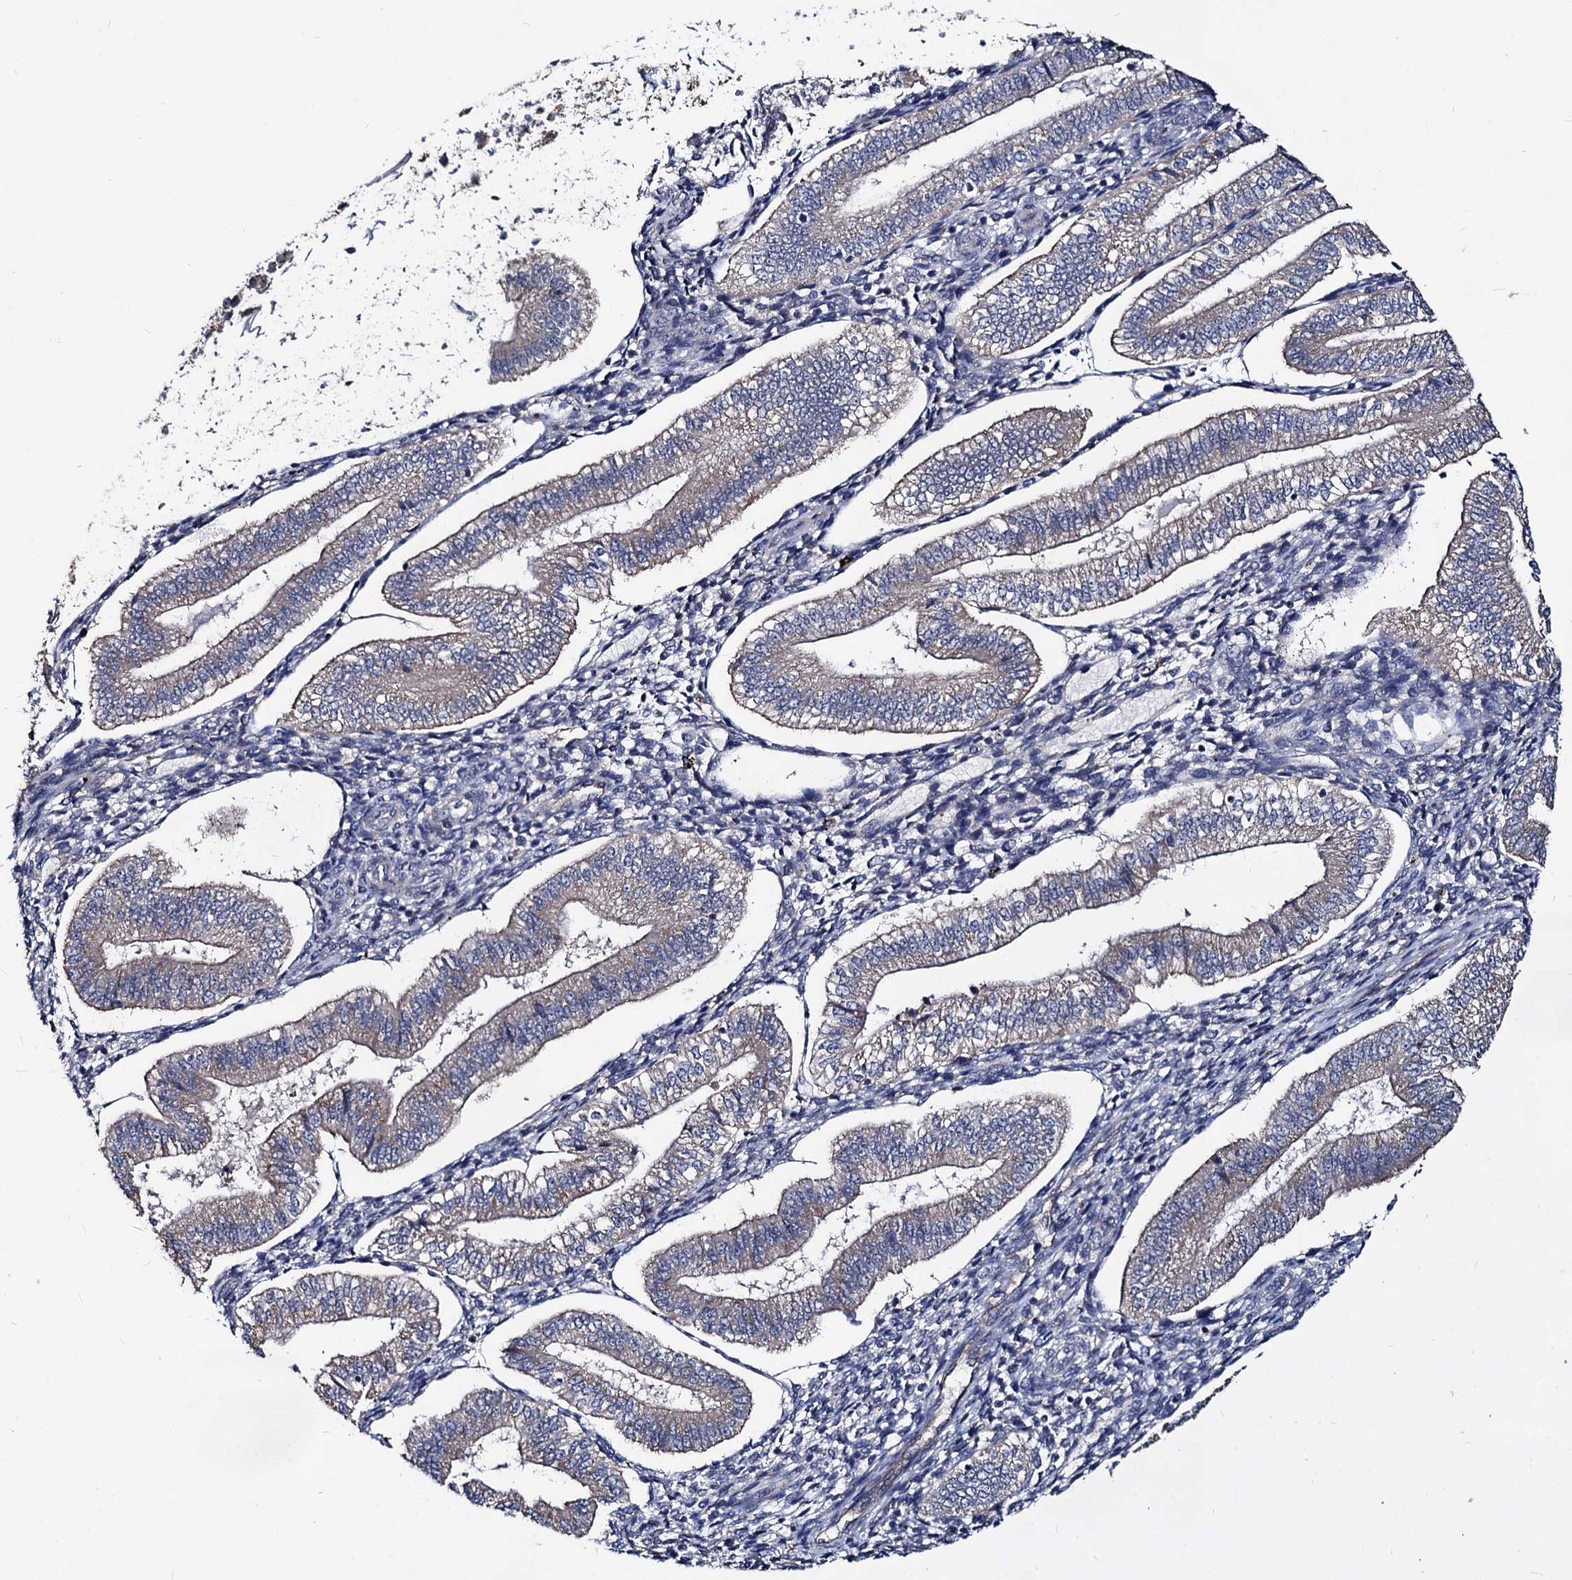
{"staining": {"intensity": "weak", "quantity": "<25%", "location": "cytoplasmic/membranous"}, "tissue": "endometrium", "cell_type": "Cells in endometrial stroma", "image_type": "normal", "snomed": [{"axis": "morphology", "description": "Normal tissue, NOS"}, {"axis": "topography", "description": "Endometrium"}], "caption": "Micrograph shows no protein staining in cells in endometrial stroma of normal endometrium.", "gene": "SMAGP", "patient": {"sex": "female", "age": 34}}